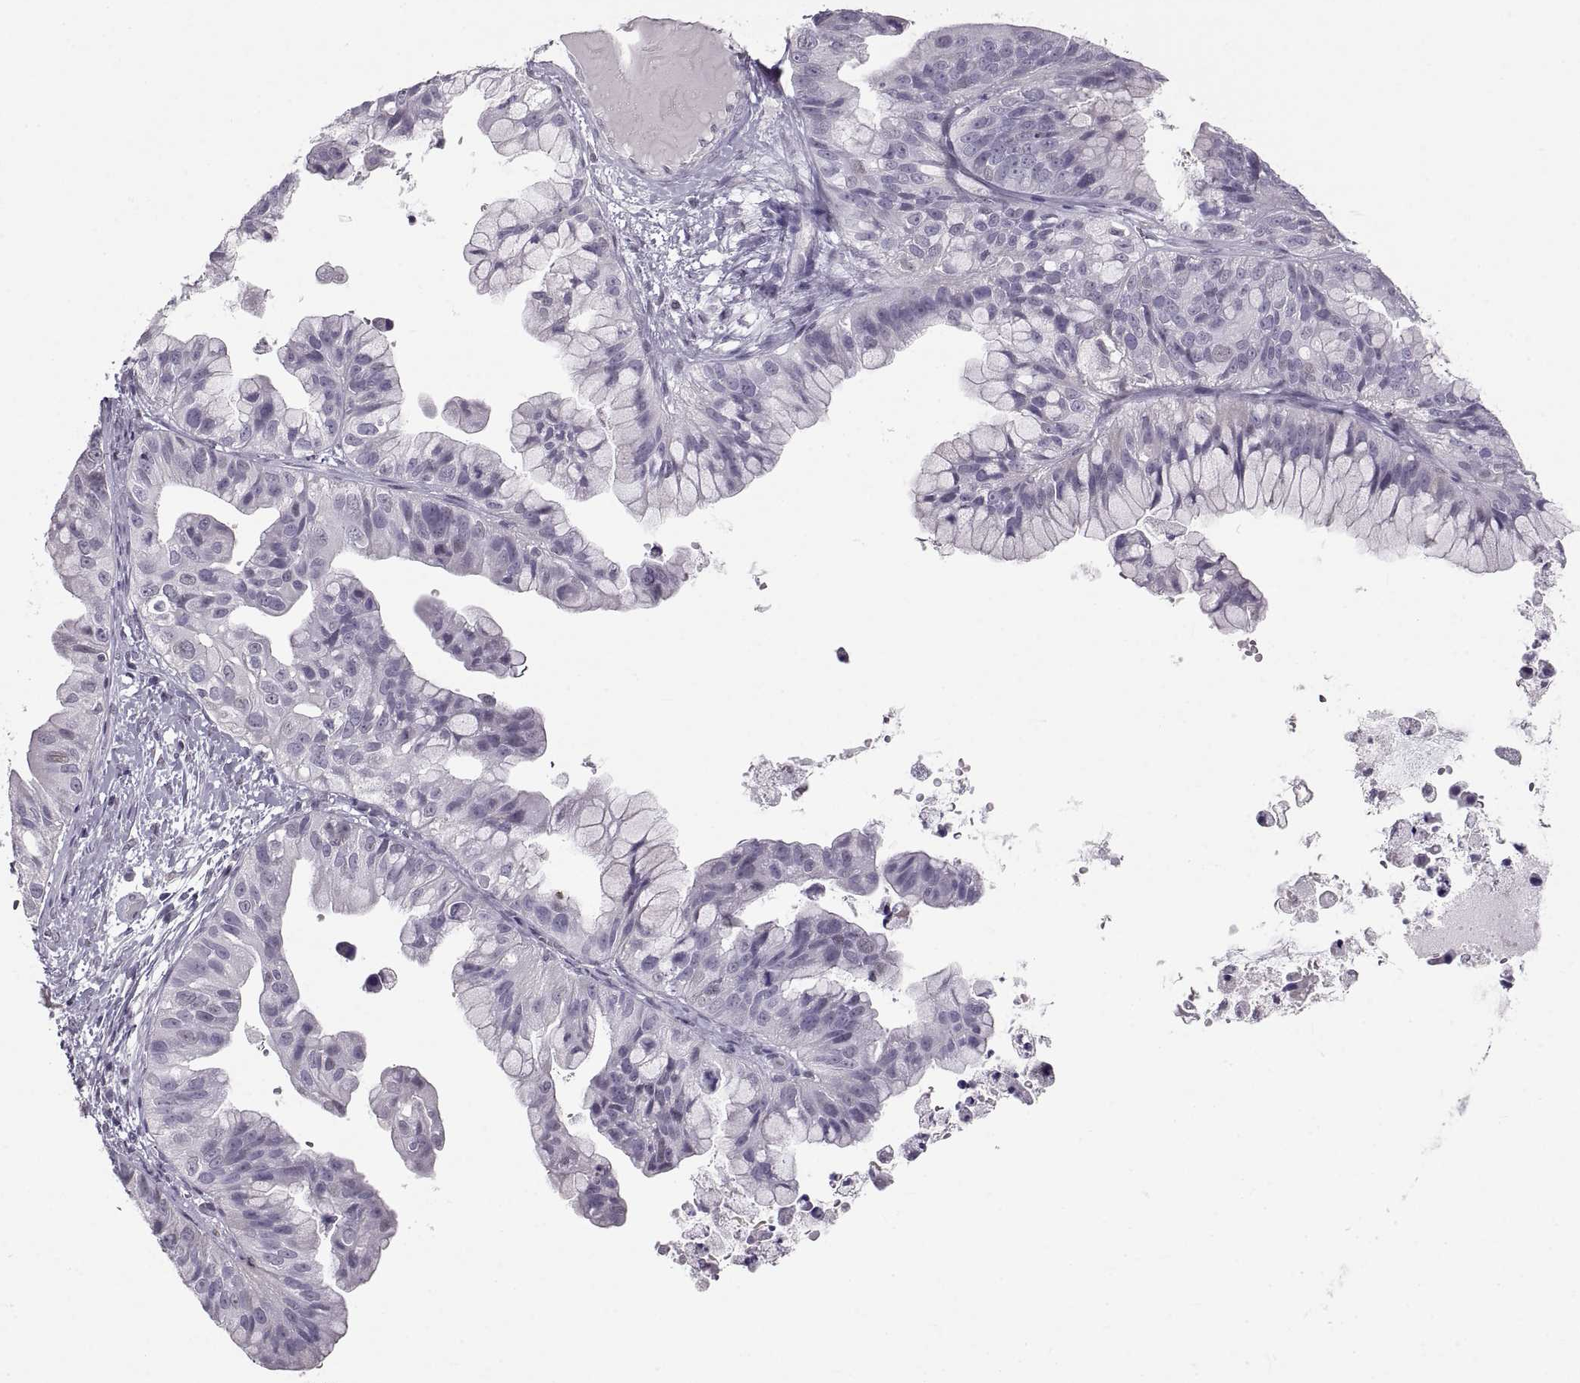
{"staining": {"intensity": "negative", "quantity": "none", "location": "none"}, "tissue": "ovarian cancer", "cell_type": "Tumor cells", "image_type": "cancer", "snomed": [{"axis": "morphology", "description": "Cystadenocarcinoma, mucinous, NOS"}, {"axis": "topography", "description": "Ovary"}], "caption": "Immunohistochemistry (IHC) histopathology image of neoplastic tissue: human ovarian cancer (mucinous cystadenocarcinoma) stained with DAB (3,3'-diaminobenzidine) shows no significant protein staining in tumor cells.", "gene": "NANOS3", "patient": {"sex": "female", "age": 76}}